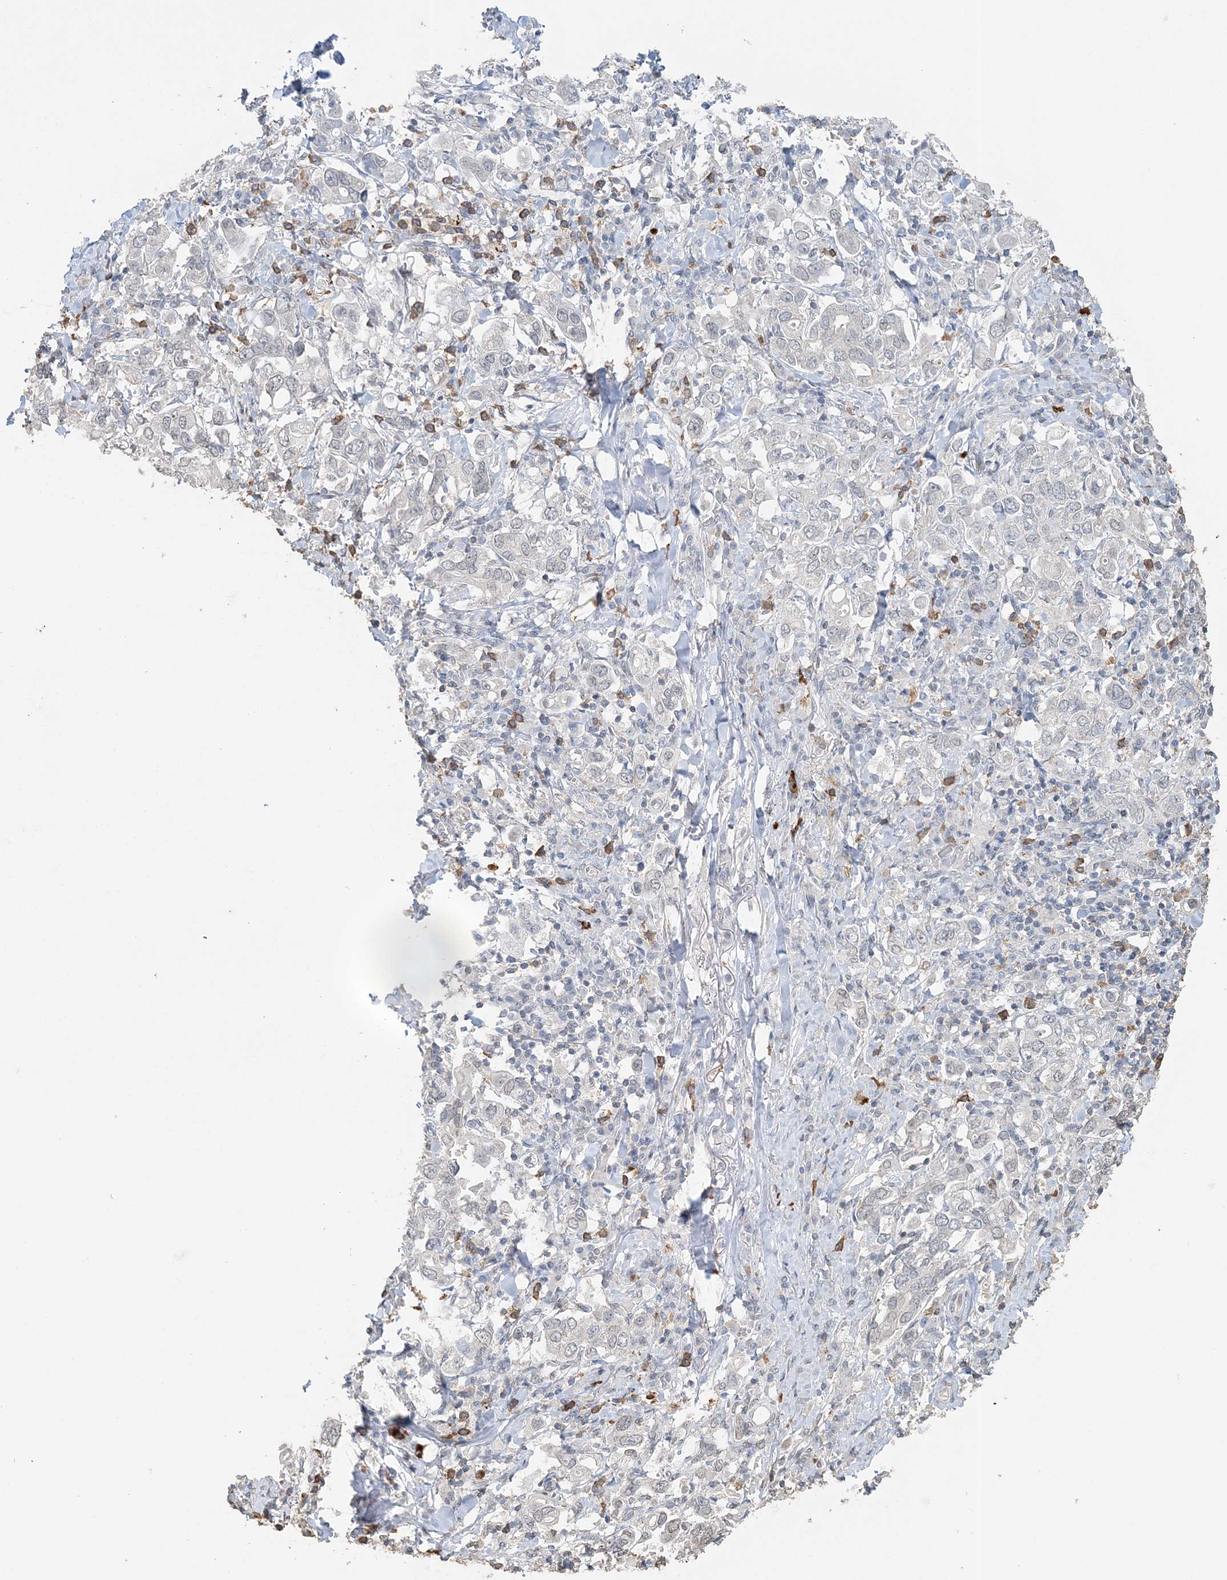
{"staining": {"intensity": "negative", "quantity": "none", "location": "none"}, "tissue": "stomach cancer", "cell_type": "Tumor cells", "image_type": "cancer", "snomed": [{"axis": "morphology", "description": "Adenocarcinoma, NOS"}, {"axis": "topography", "description": "Stomach, upper"}], "caption": "DAB (3,3'-diaminobenzidine) immunohistochemical staining of human stomach adenocarcinoma demonstrates no significant staining in tumor cells.", "gene": "FAM110A", "patient": {"sex": "male", "age": 62}}